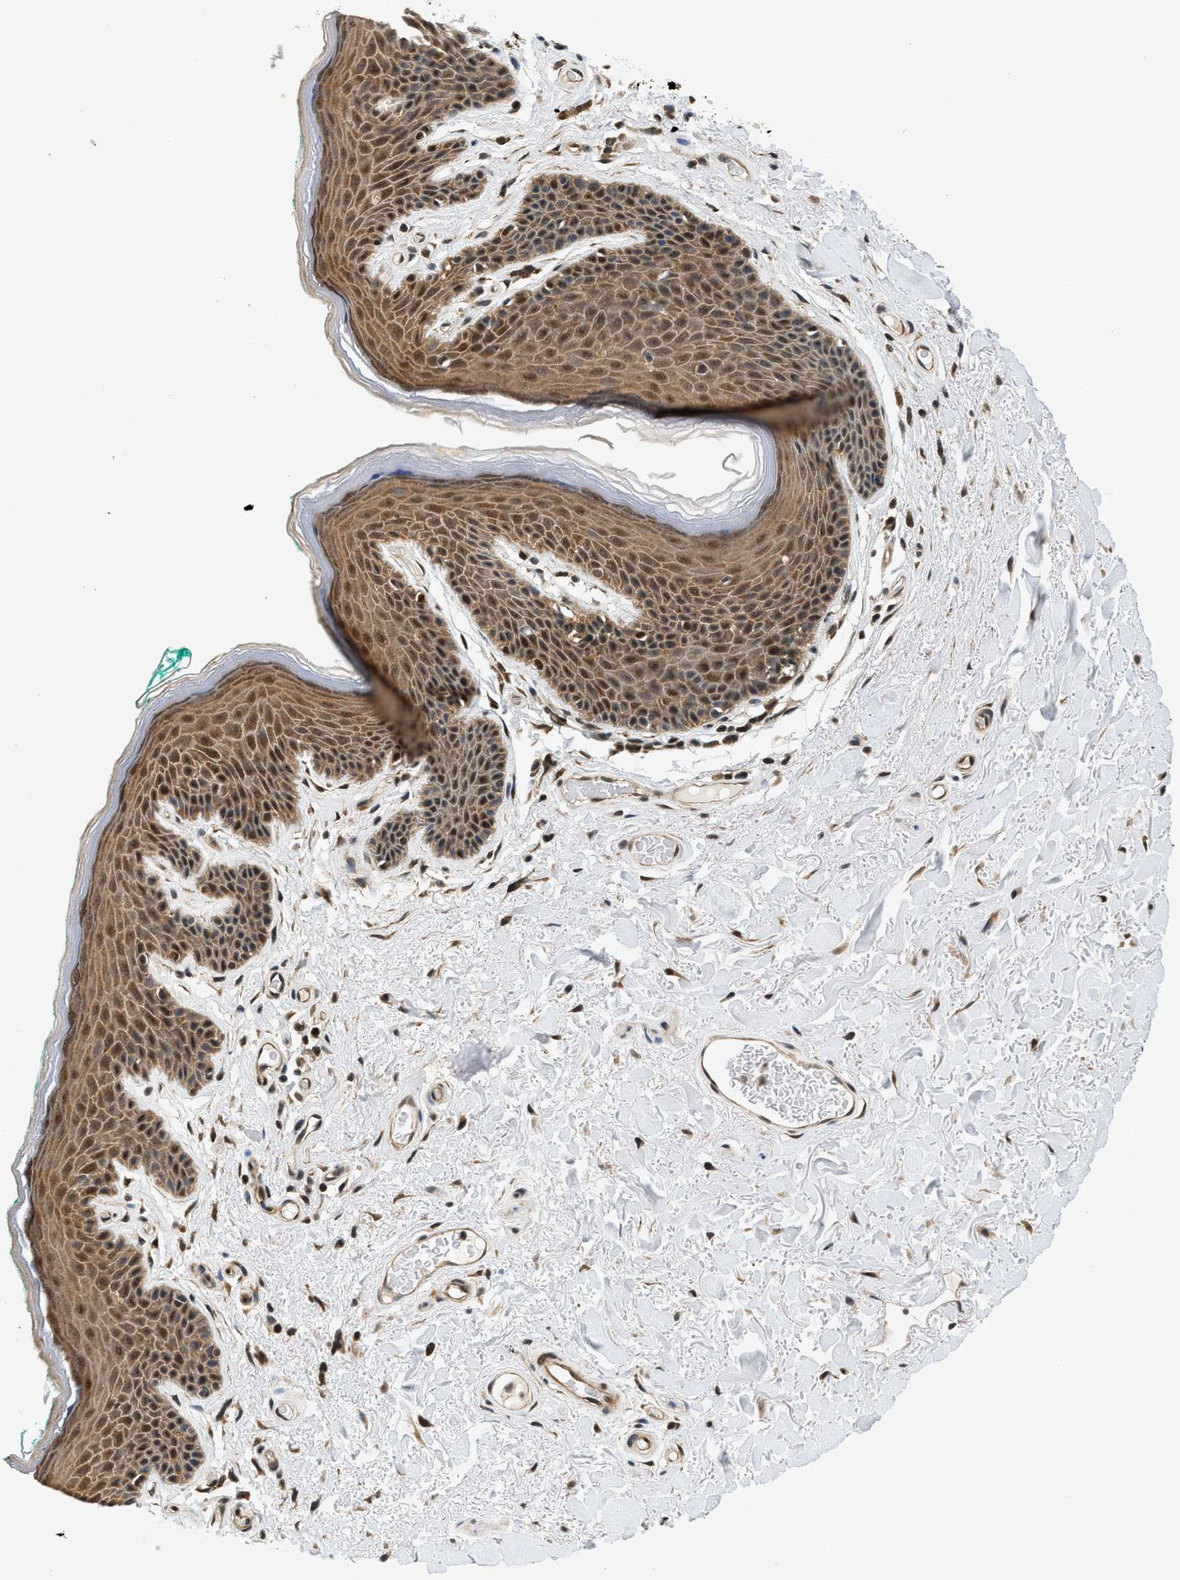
{"staining": {"intensity": "moderate", "quantity": ">75%", "location": "cytoplasmic/membranous,nuclear"}, "tissue": "skin", "cell_type": "Epidermal cells", "image_type": "normal", "snomed": [{"axis": "morphology", "description": "Normal tissue, NOS"}, {"axis": "topography", "description": "Anal"}], "caption": "Protein expression analysis of normal human skin reveals moderate cytoplasmic/membranous,nuclear staining in about >75% of epidermal cells.", "gene": "PSMD3", "patient": {"sex": "male", "age": 74}}